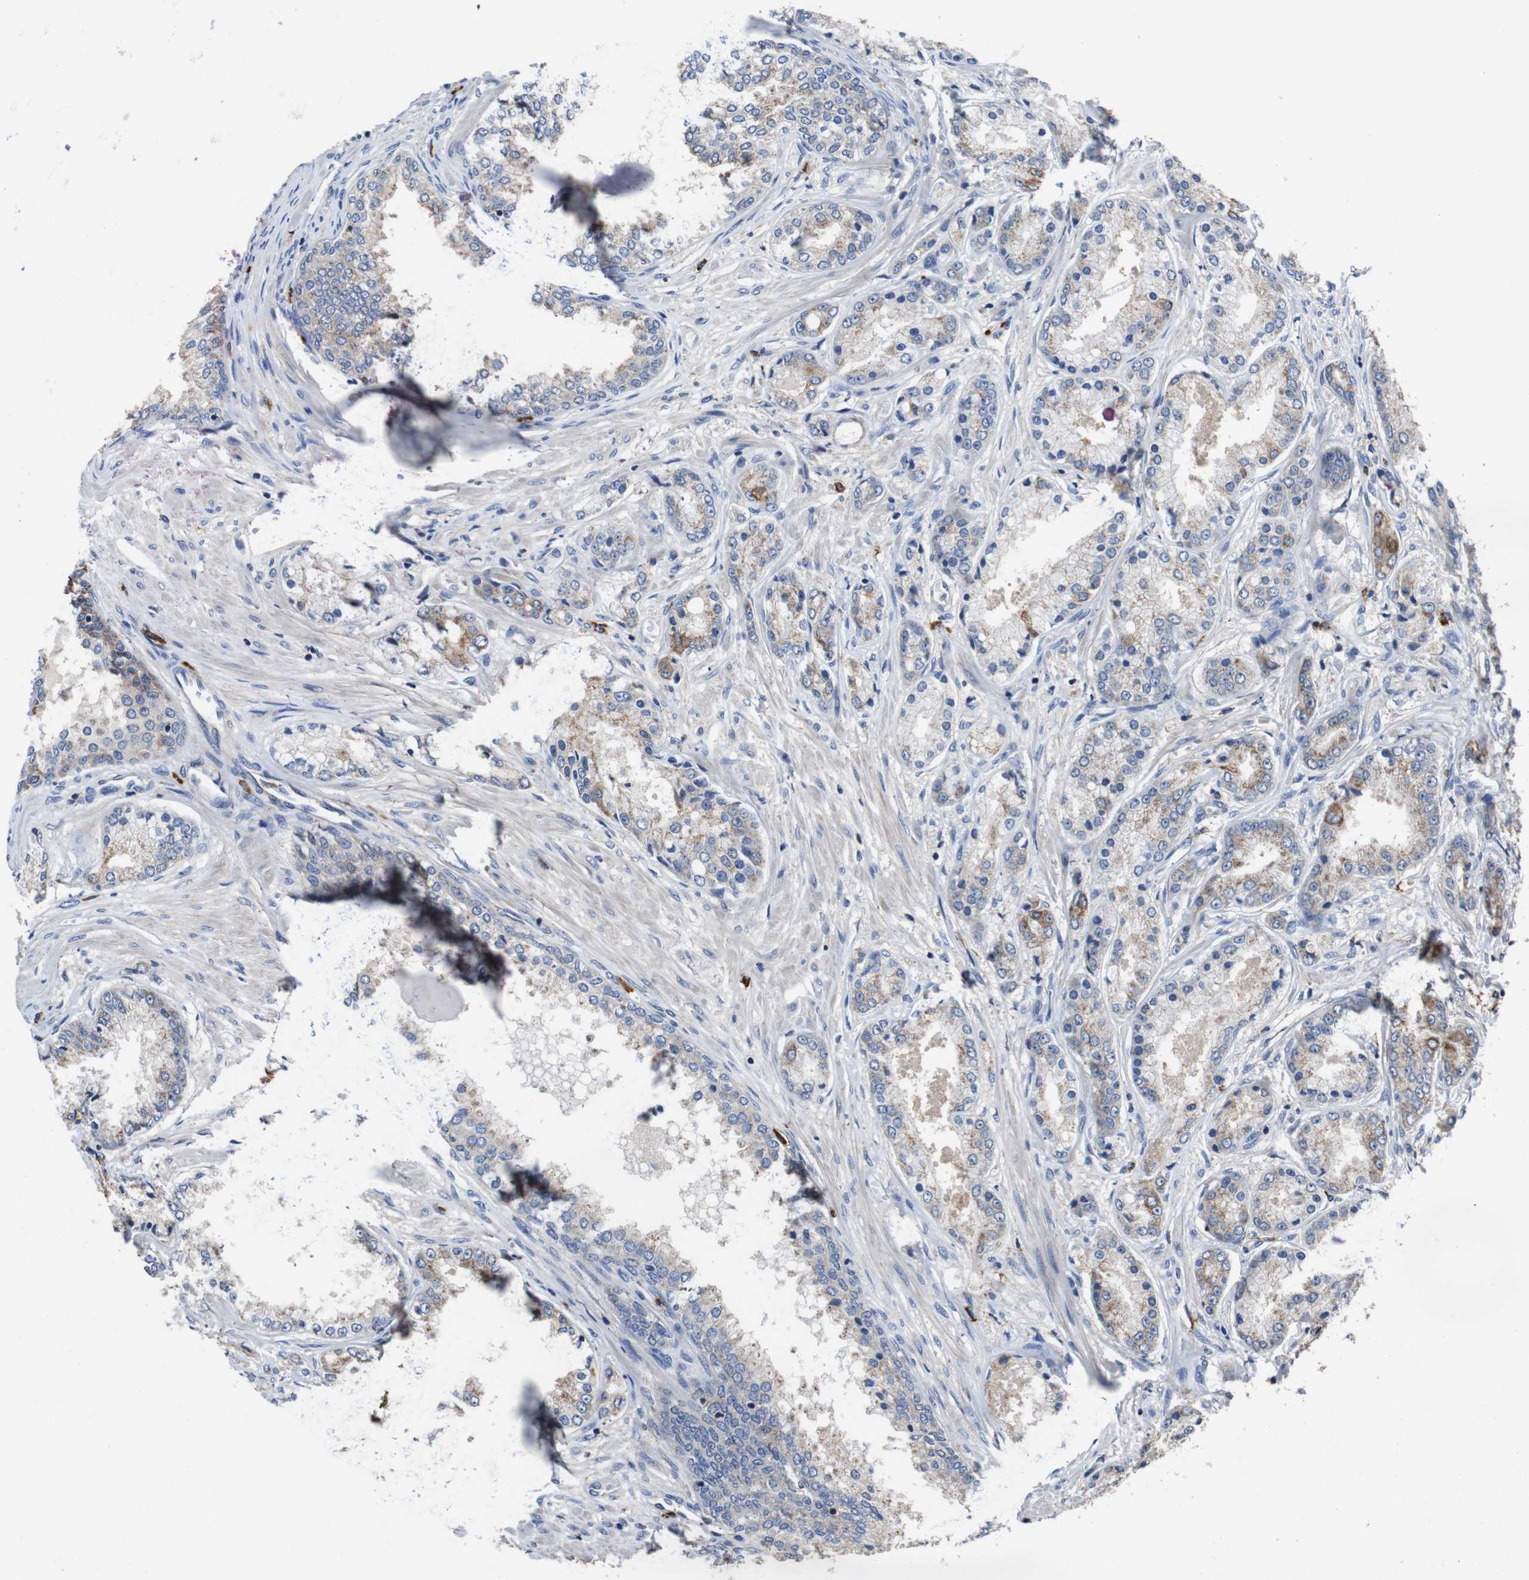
{"staining": {"intensity": "weak", "quantity": "25%-75%", "location": "cytoplasmic/membranous"}, "tissue": "prostate cancer", "cell_type": "Tumor cells", "image_type": "cancer", "snomed": [{"axis": "morphology", "description": "Adenocarcinoma, High grade"}, {"axis": "topography", "description": "Prostate"}], "caption": "There is low levels of weak cytoplasmic/membranous staining in tumor cells of prostate adenocarcinoma (high-grade), as demonstrated by immunohistochemical staining (brown color).", "gene": "GLIPR1", "patient": {"sex": "male", "age": 59}}